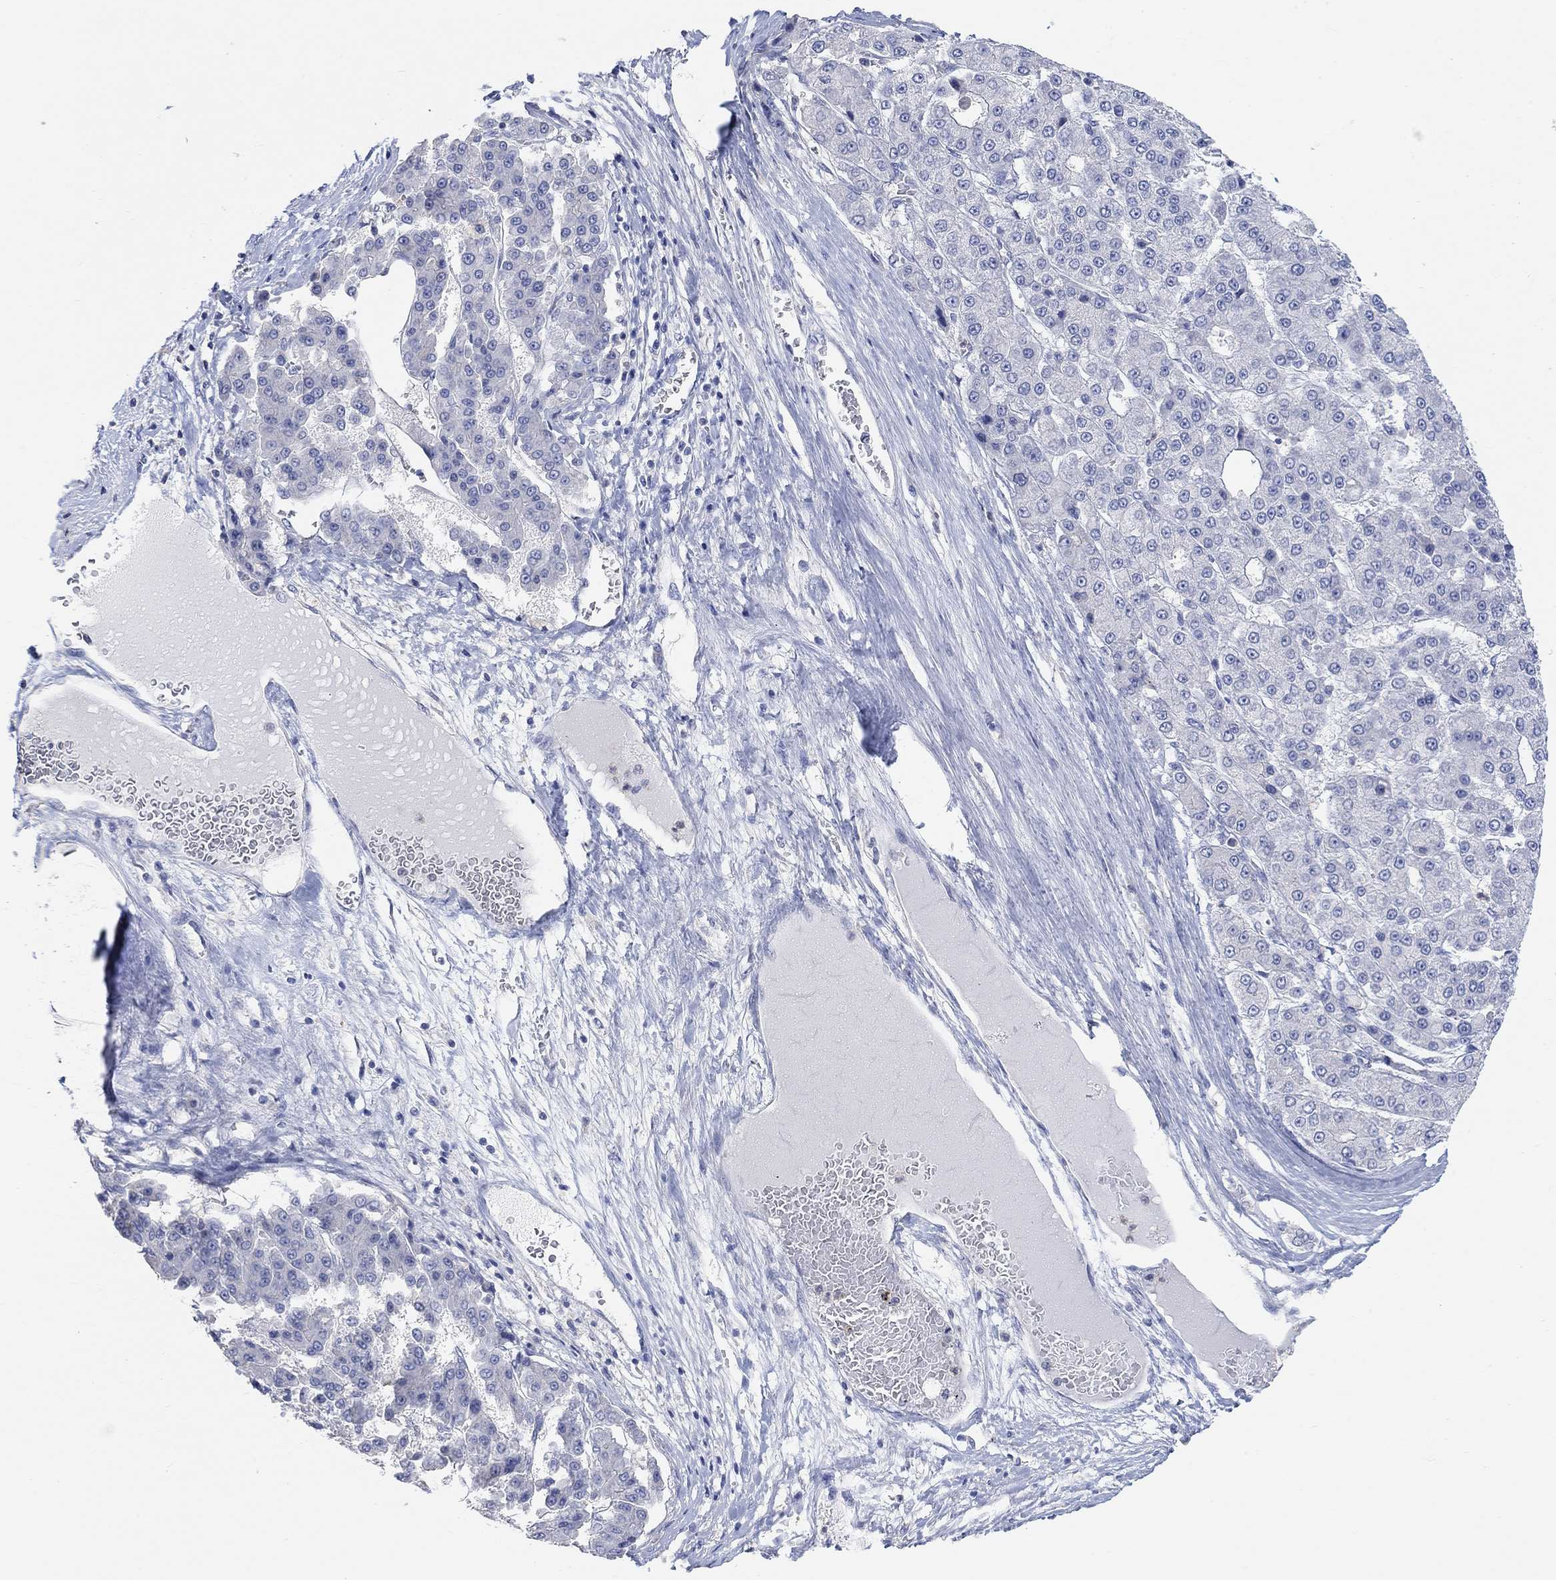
{"staining": {"intensity": "negative", "quantity": "none", "location": "none"}, "tissue": "liver cancer", "cell_type": "Tumor cells", "image_type": "cancer", "snomed": [{"axis": "morphology", "description": "Carcinoma, Hepatocellular, NOS"}, {"axis": "topography", "description": "Liver"}], "caption": "Immunohistochemistry of human liver hepatocellular carcinoma reveals no staining in tumor cells. (Brightfield microscopy of DAB immunohistochemistry at high magnification).", "gene": "NLRP14", "patient": {"sex": "male", "age": 70}}